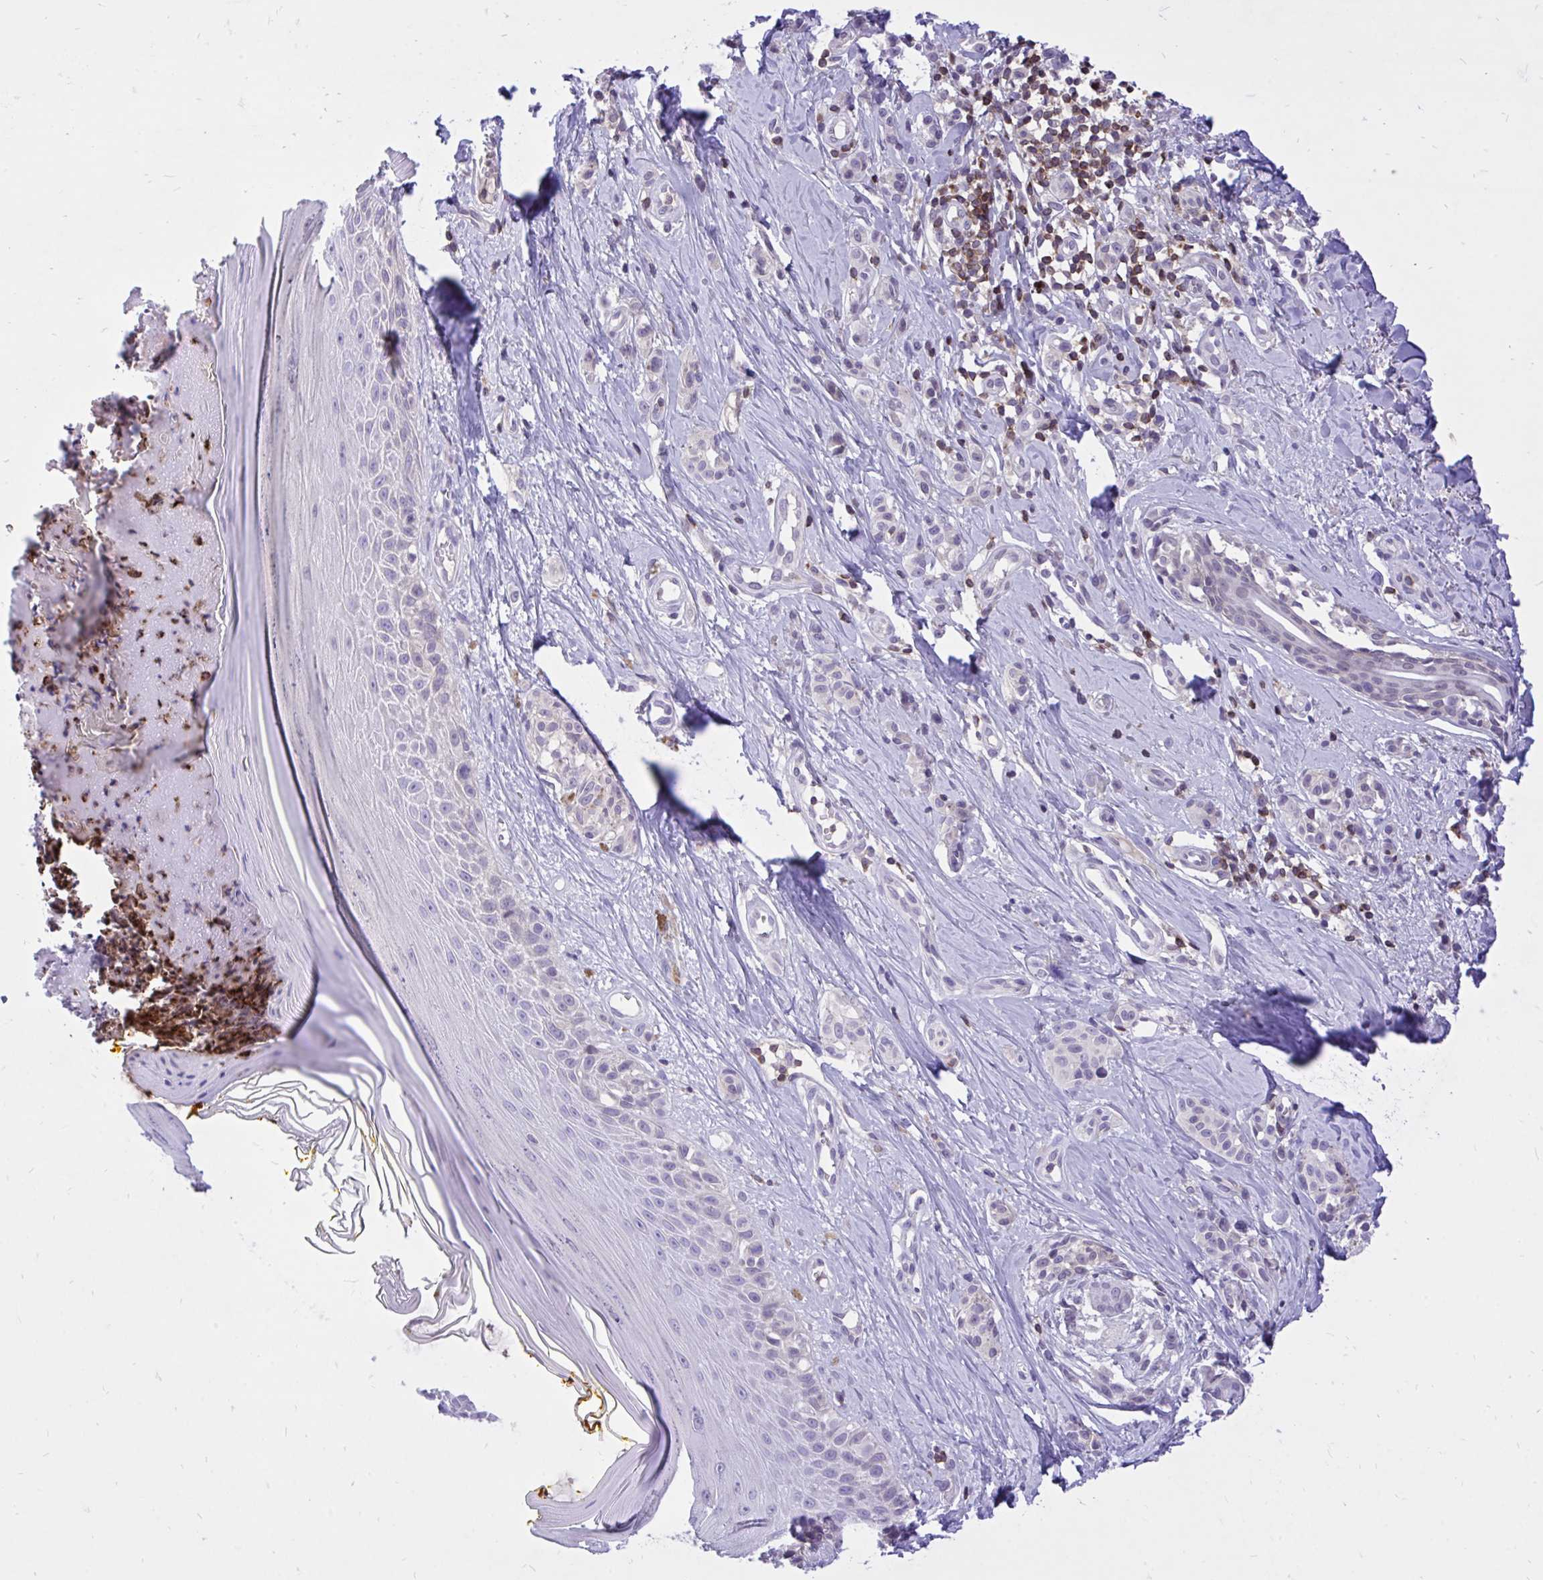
{"staining": {"intensity": "negative", "quantity": "none", "location": "none"}, "tissue": "melanoma", "cell_type": "Tumor cells", "image_type": "cancer", "snomed": [{"axis": "morphology", "description": "Malignant melanoma, NOS"}, {"axis": "topography", "description": "Skin"}], "caption": "Human malignant melanoma stained for a protein using immunohistochemistry (IHC) displays no expression in tumor cells.", "gene": "CXCL8", "patient": {"sex": "male", "age": 74}}